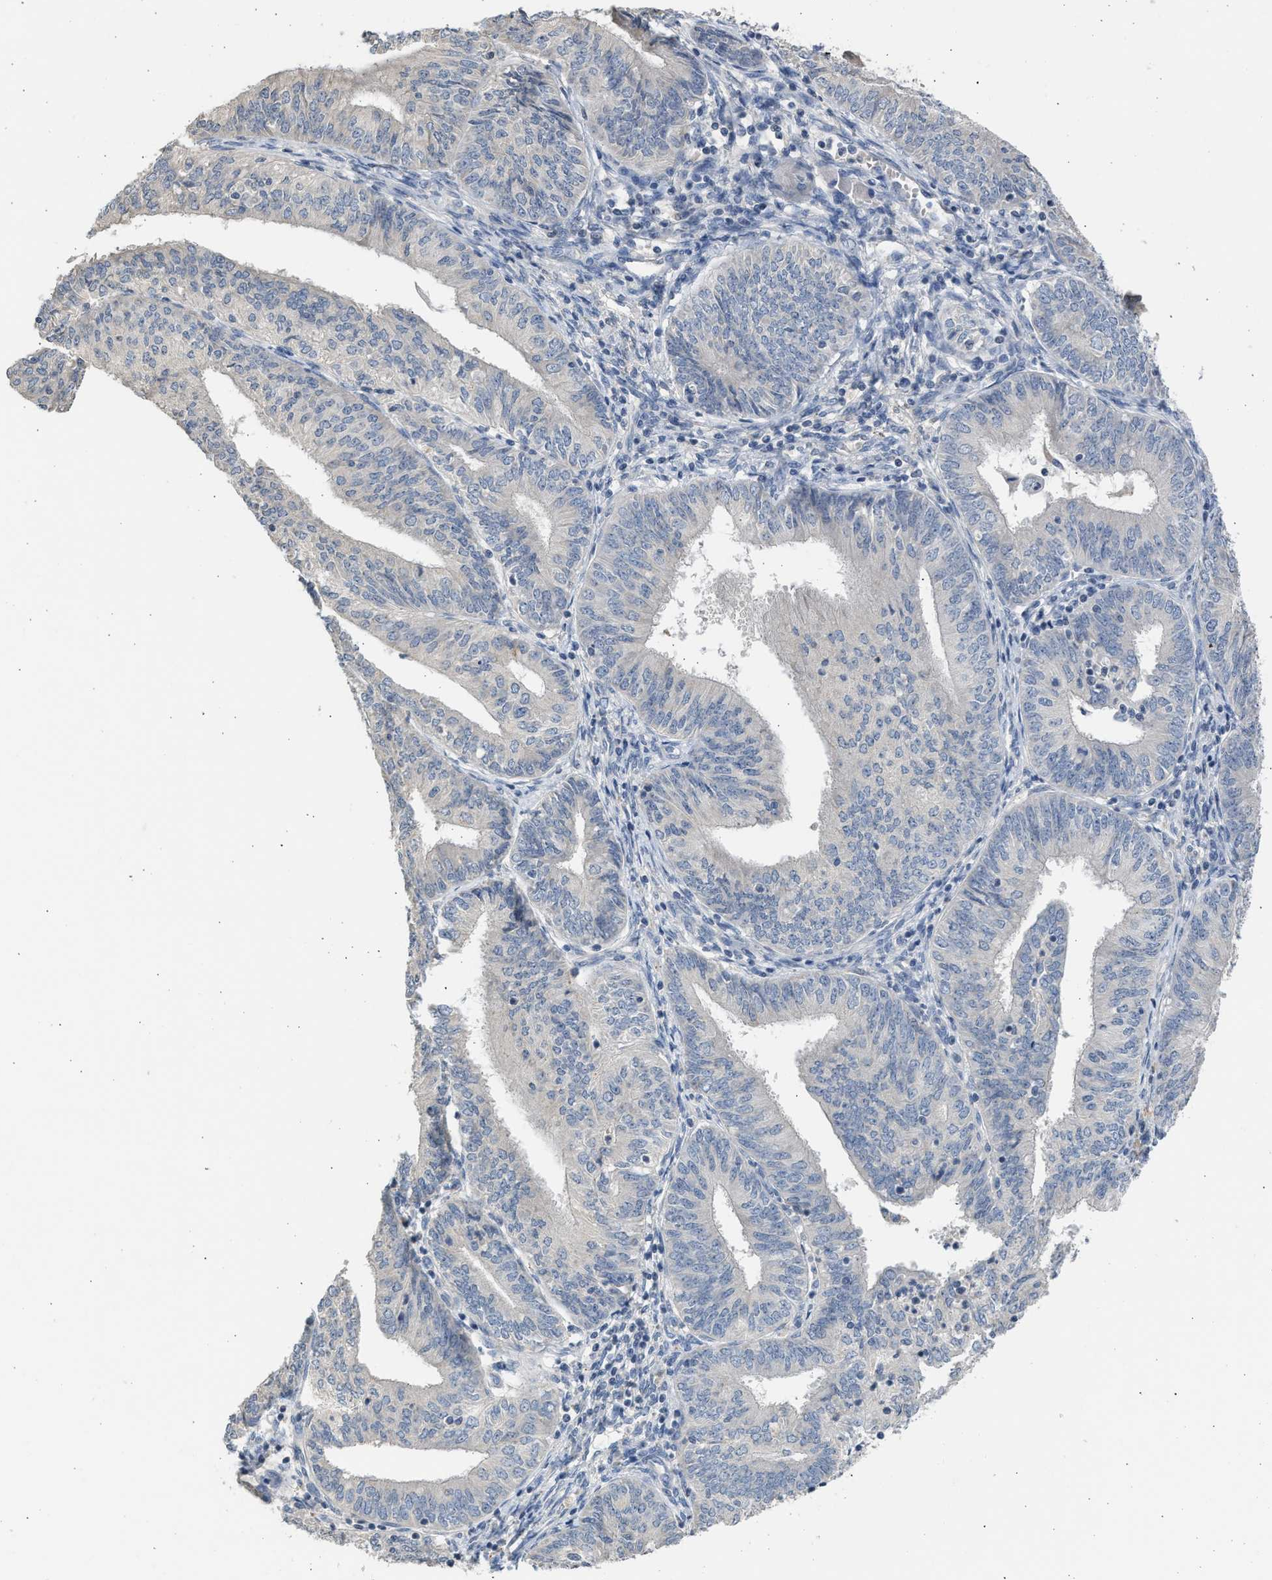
{"staining": {"intensity": "negative", "quantity": "none", "location": "none"}, "tissue": "endometrial cancer", "cell_type": "Tumor cells", "image_type": "cancer", "snomed": [{"axis": "morphology", "description": "Adenocarcinoma, NOS"}, {"axis": "topography", "description": "Endometrium"}], "caption": "The image displays no staining of tumor cells in endometrial cancer (adenocarcinoma).", "gene": "SULT2A1", "patient": {"sex": "female", "age": 58}}